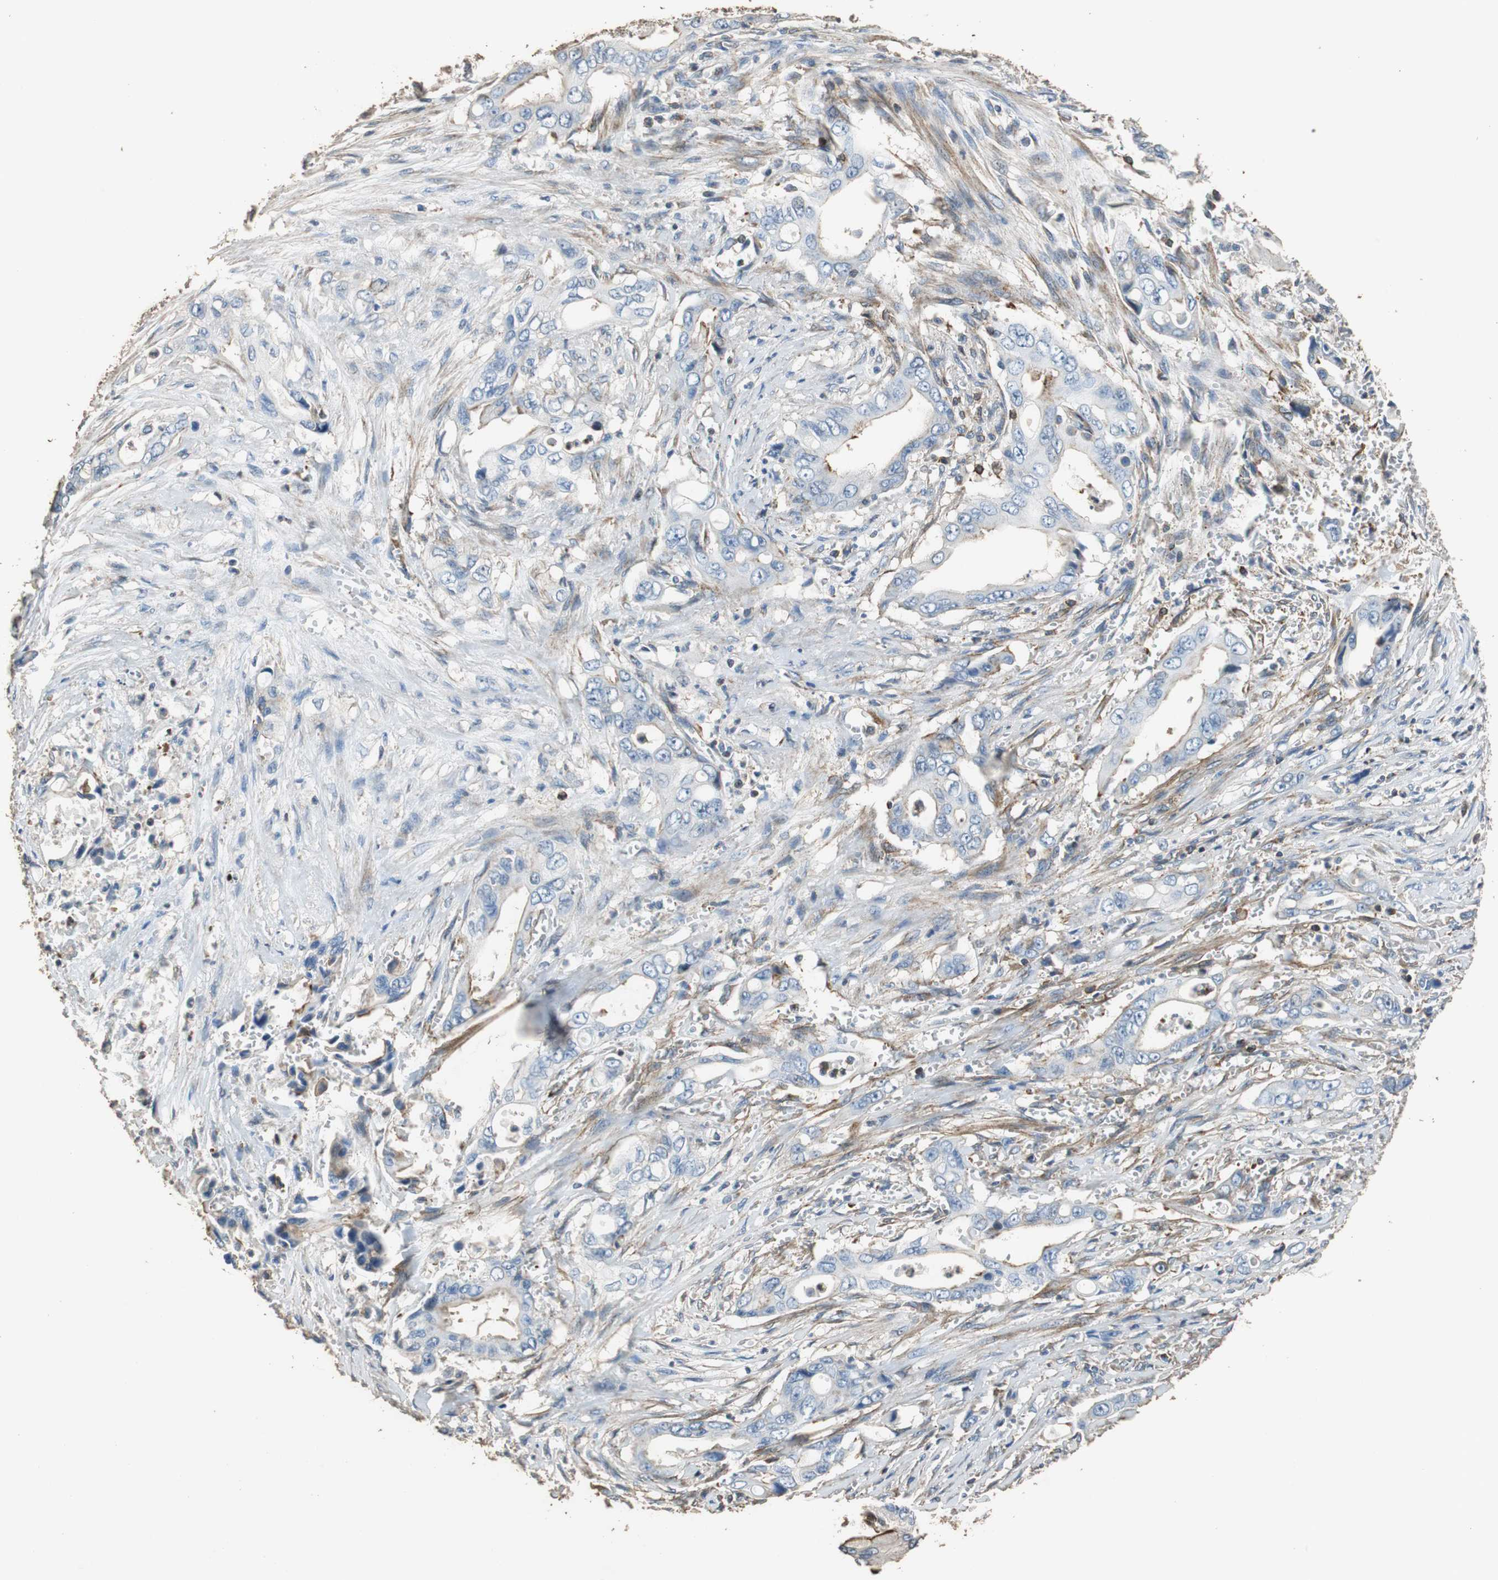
{"staining": {"intensity": "negative", "quantity": "none", "location": "none"}, "tissue": "pancreatic cancer", "cell_type": "Tumor cells", "image_type": "cancer", "snomed": [{"axis": "morphology", "description": "Adenocarcinoma, NOS"}, {"axis": "topography", "description": "Pancreas"}], "caption": "Immunohistochemistry (IHC) photomicrograph of neoplastic tissue: human pancreatic cancer (adenocarcinoma) stained with DAB (3,3'-diaminobenzidine) shows no significant protein staining in tumor cells. Brightfield microscopy of IHC stained with DAB (brown) and hematoxylin (blue), captured at high magnification.", "gene": "PRKRA", "patient": {"sex": "male", "age": 59}}